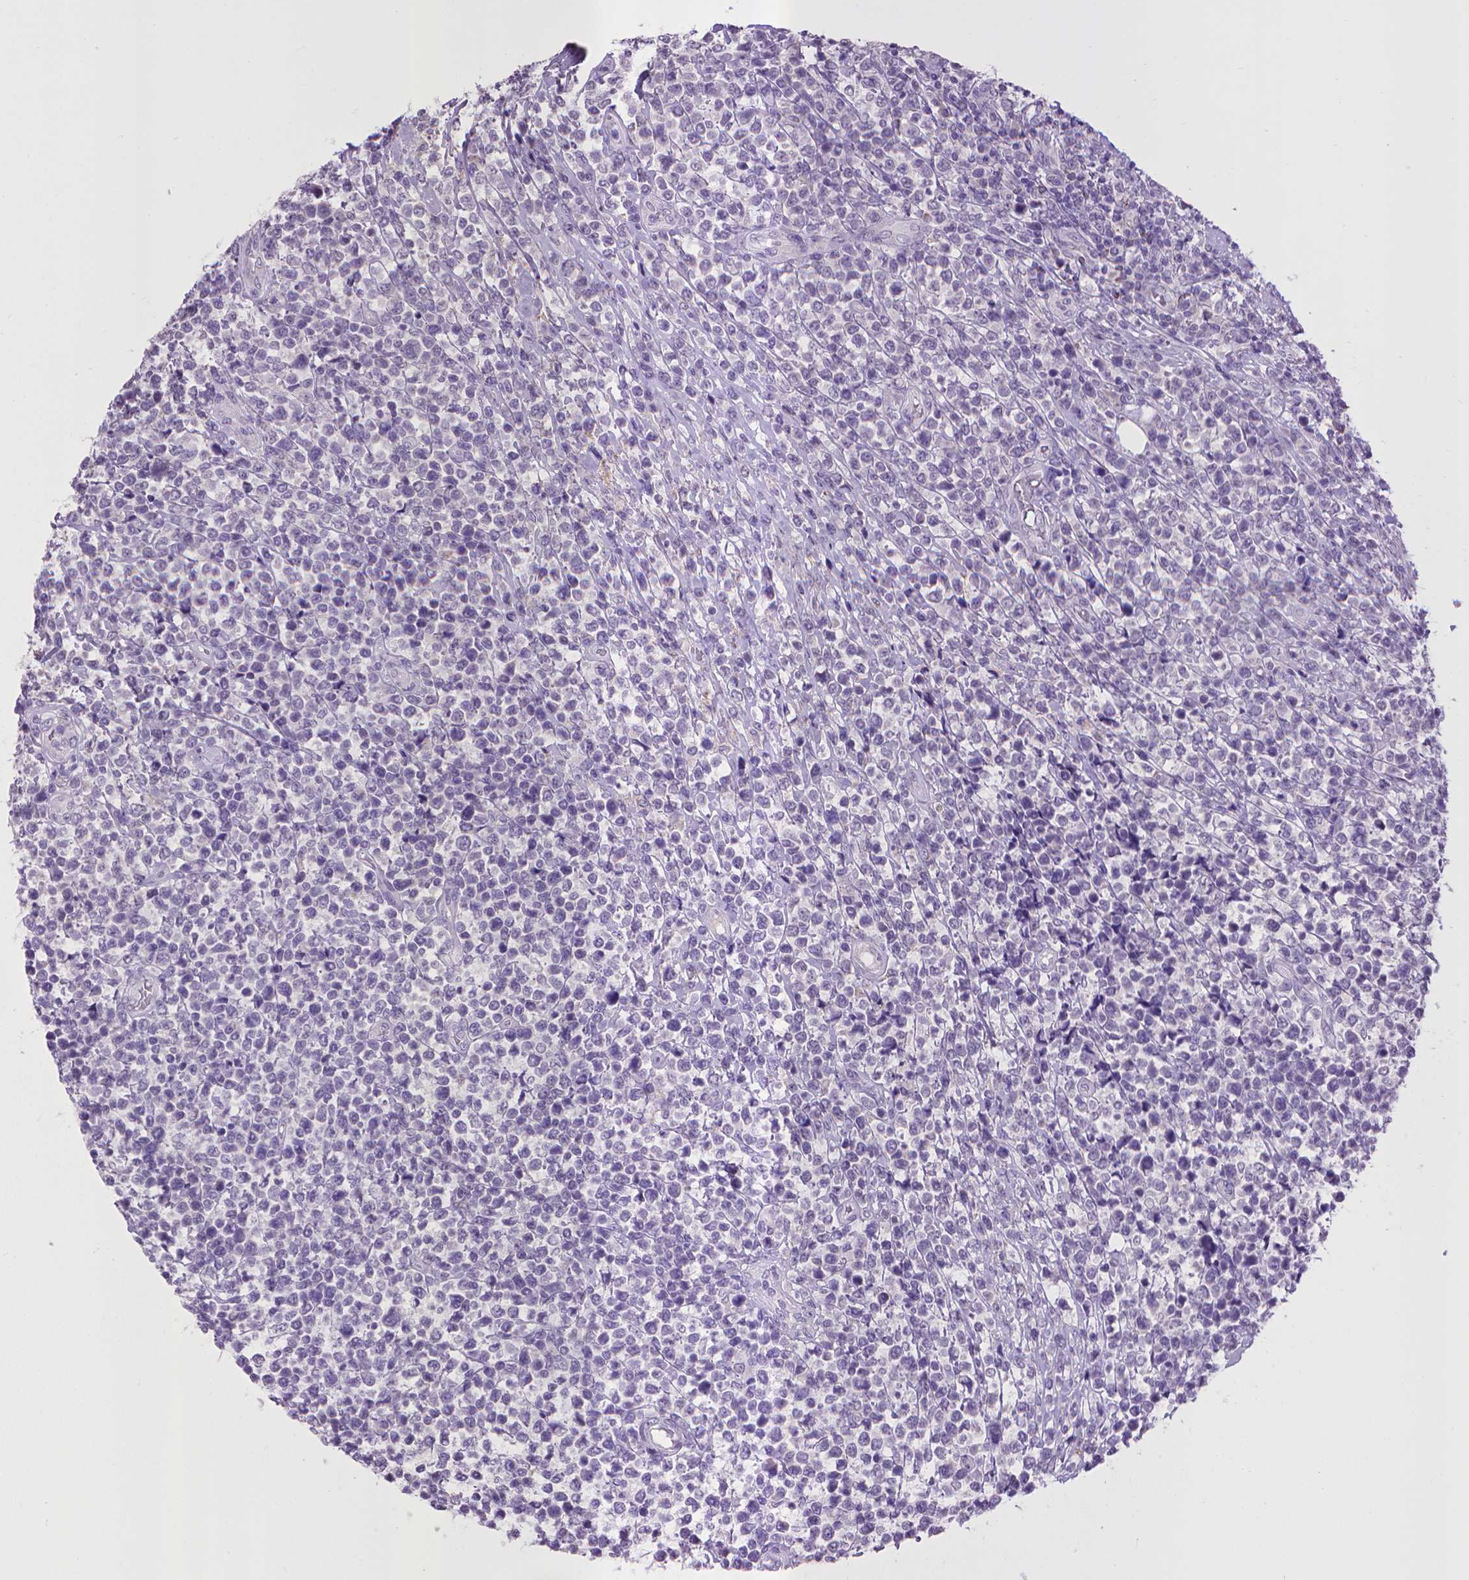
{"staining": {"intensity": "negative", "quantity": "none", "location": "none"}, "tissue": "lymphoma", "cell_type": "Tumor cells", "image_type": "cancer", "snomed": [{"axis": "morphology", "description": "Malignant lymphoma, non-Hodgkin's type, High grade"}, {"axis": "topography", "description": "Soft tissue"}], "caption": "Protein analysis of lymphoma reveals no significant positivity in tumor cells.", "gene": "KMO", "patient": {"sex": "female", "age": 56}}